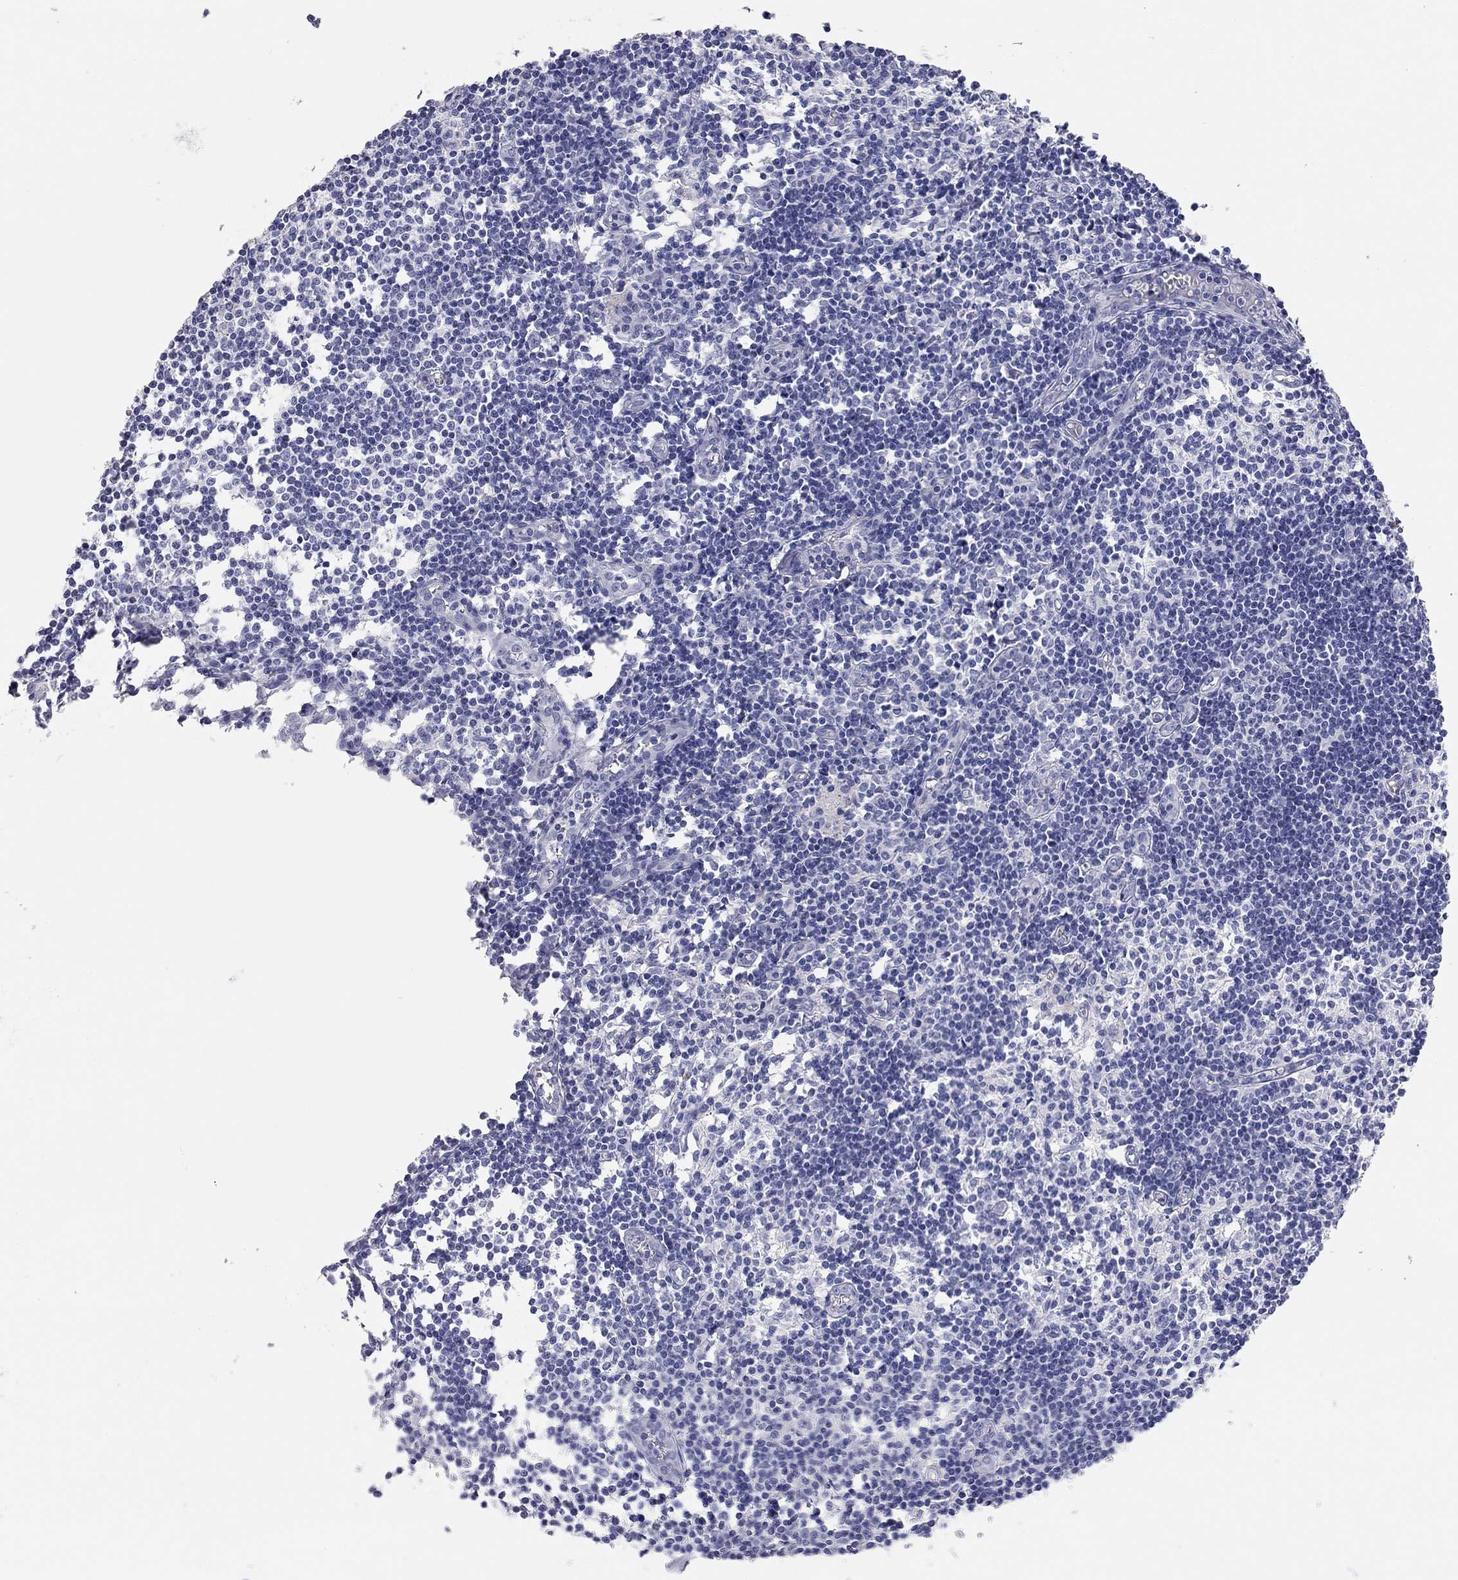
{"staining": {"intensity": "negative", "quantity": "none", "location": "none"}, "tissue": "lymph node", "cell_type": "Germinal center cells", "image_type": "normal", "snomed": [{"axis": "morphology", "description": "Normal tissue, NOS"}, {"axis": "topography", "description": "Lymph node"}], "caption": "DAB (3,3'-diaminobenzidine) immunohistochemical staining of normal lymph node reveals no significant expression in germinal center cells.", "gene": "ENSG00000269035", "patient": {"sex": "male", "age": 59}}